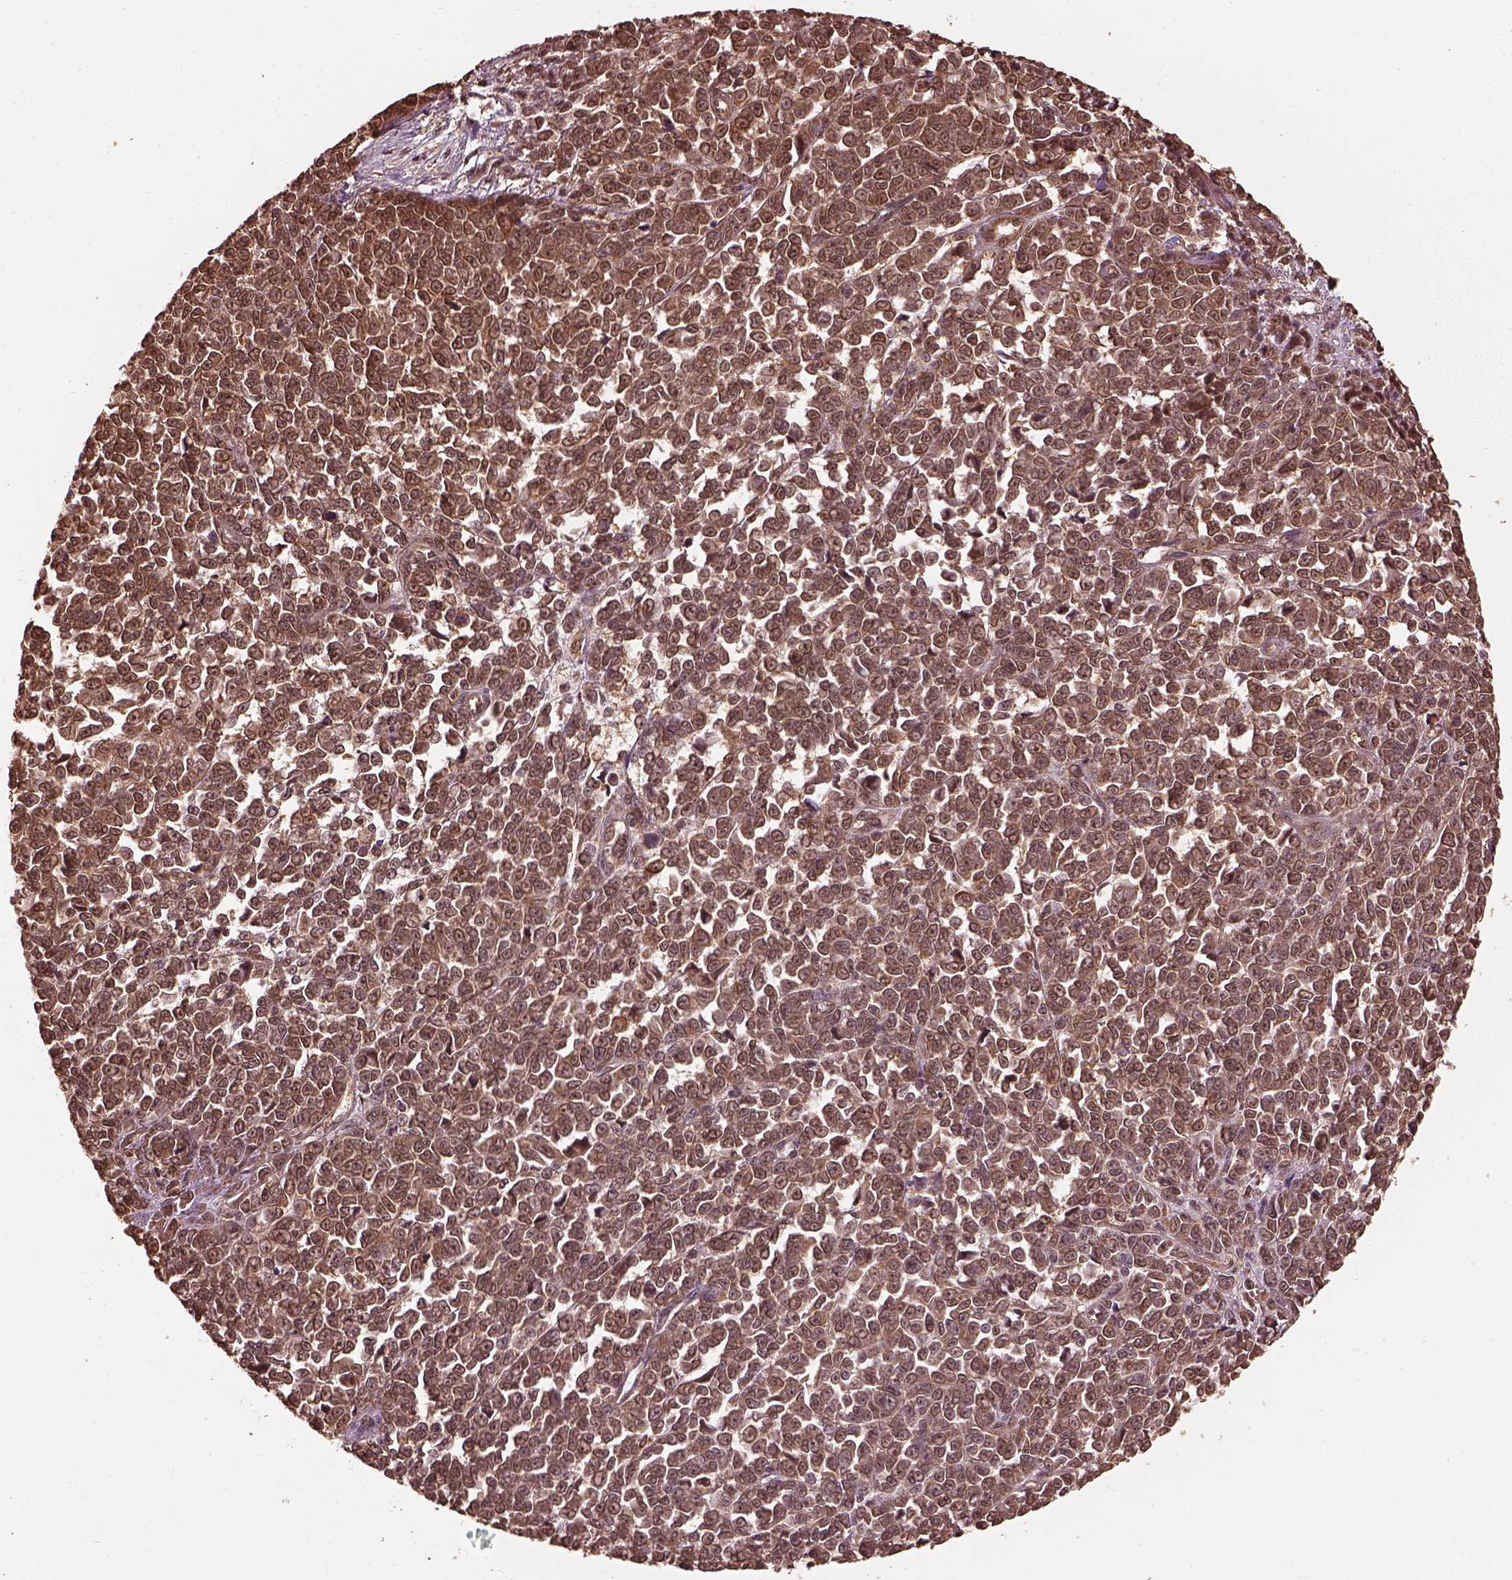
{"staining": {"intensity": "moderate", "quantity": ">75%", "location": "cytoplasmic/membranous"}, "tissue": "melanoma", "cell_type": "Tumor cells", "image_type": "cancer", "snomed": [{"axis": "morphology", "description": "Malignant melanoma, NOS"}, {"axis": "topography", "description": "Skin"}], "caption": "Moderate cytoplasmic/membranous protein expression is appreciated in about >75% of tumor cells in malignant melanoma. The staining was performed using DAB to visualize the protein expression in brown, while the nuclei were stained in blue with hematoxylin (Magnification: 20x).", "gene": "PSMC5", "patient": {"sex": "female", "age": 95}}